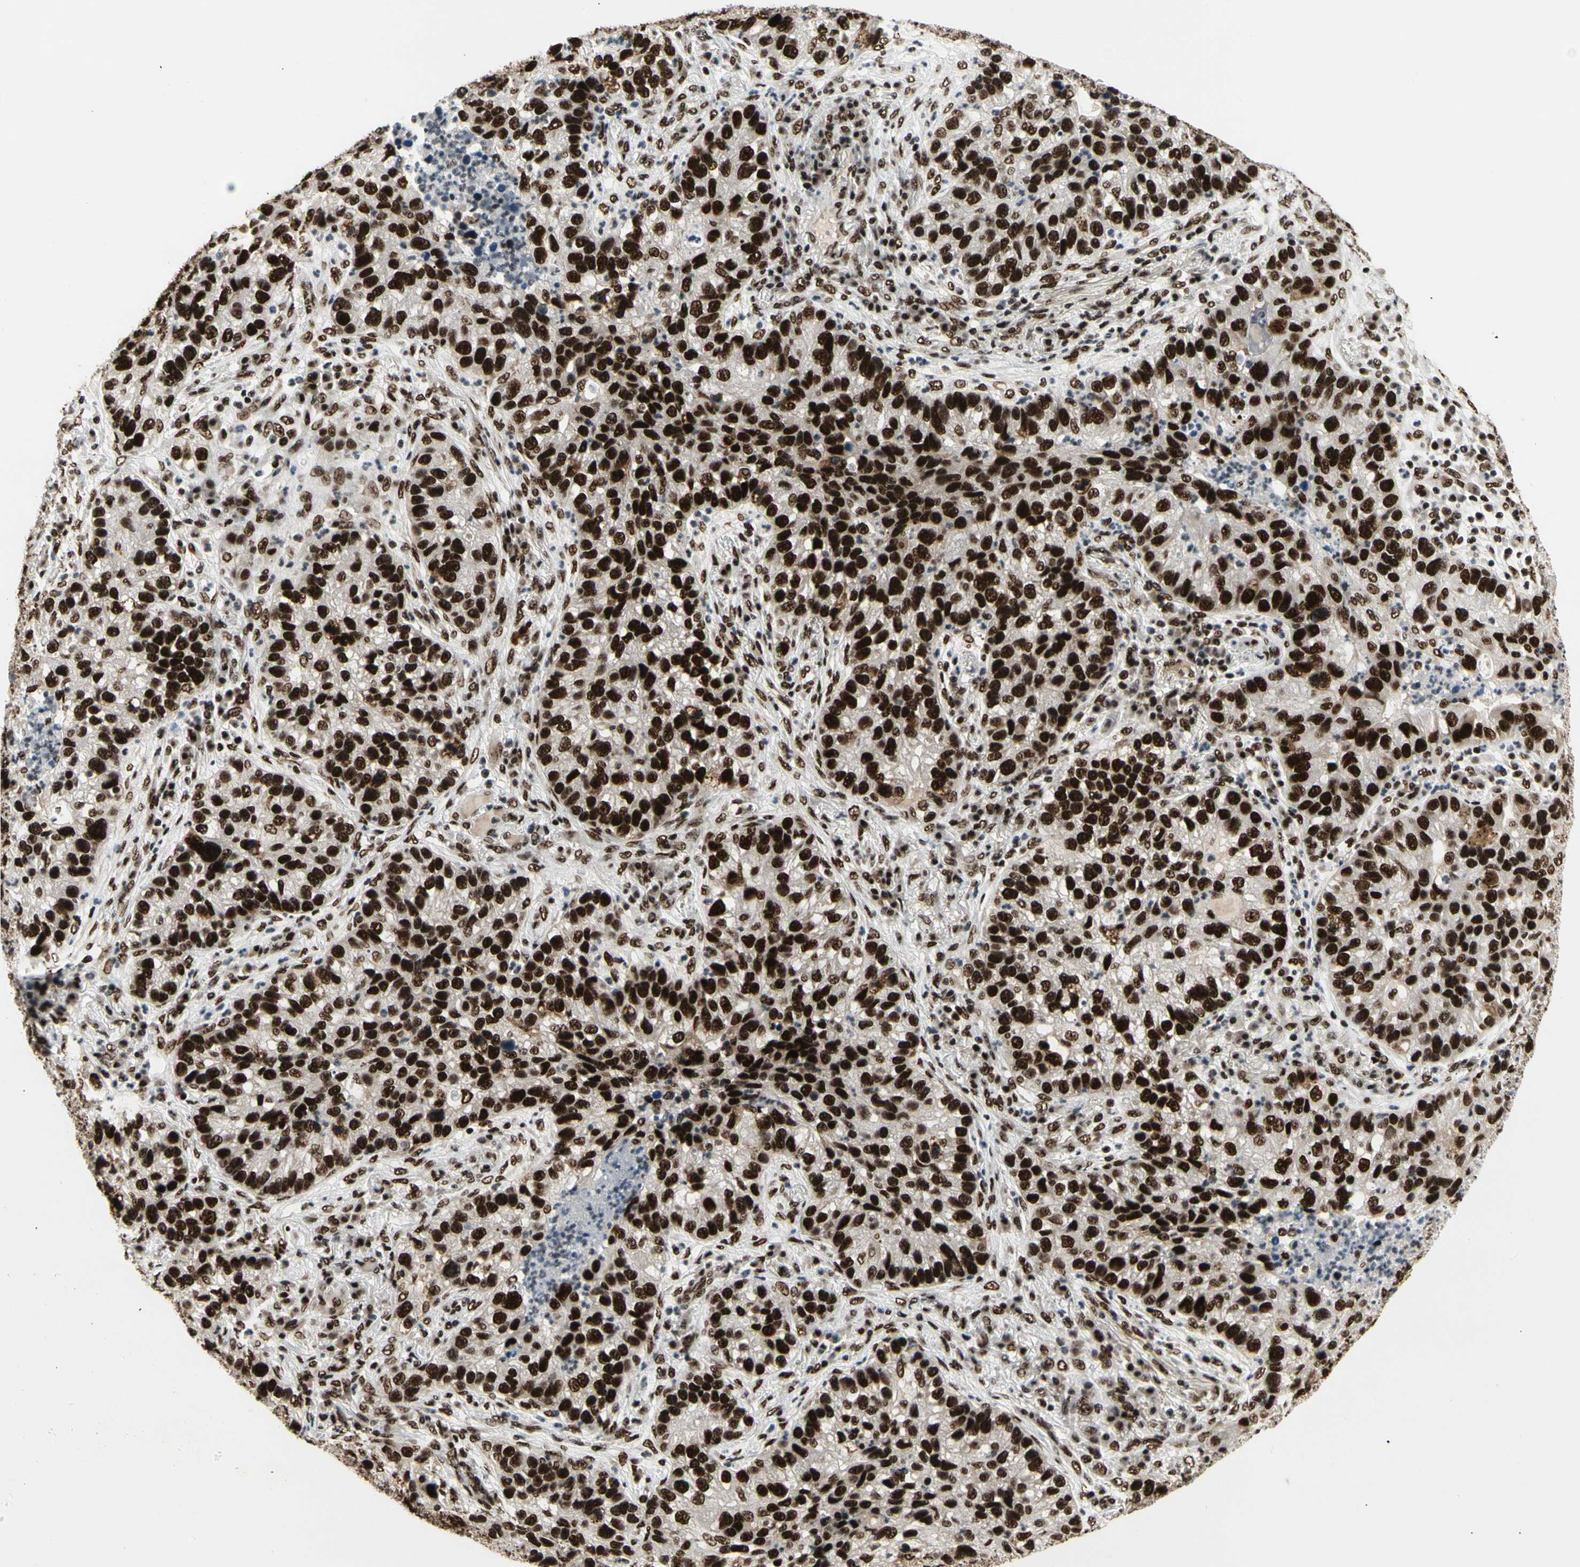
{"staining": {"intensity": "strong", "quantity": ">75%", "location": "nuclear"}, "tissue": "lung cancer", "cell_type": "Tumor cells", "image_type": "cancer", "snomed": [{"axis": "morphology", "description": "Normal tissue, NOS"}, {"axis": "morphology", "description": "Adenocarcinoma, NOS"}, {"axis": "topography", "description": "Bronchus"}, {"axis": "topography", "description": "Lung"}], "caption": "Protein staining by immunohistochemistry reveals strong nuclear staining in approximately >75% of tumor cells in lung cancer (adenocarcinoma).", "gene": "SRSF11", "patient": {"sex": "male", "age": 54}}